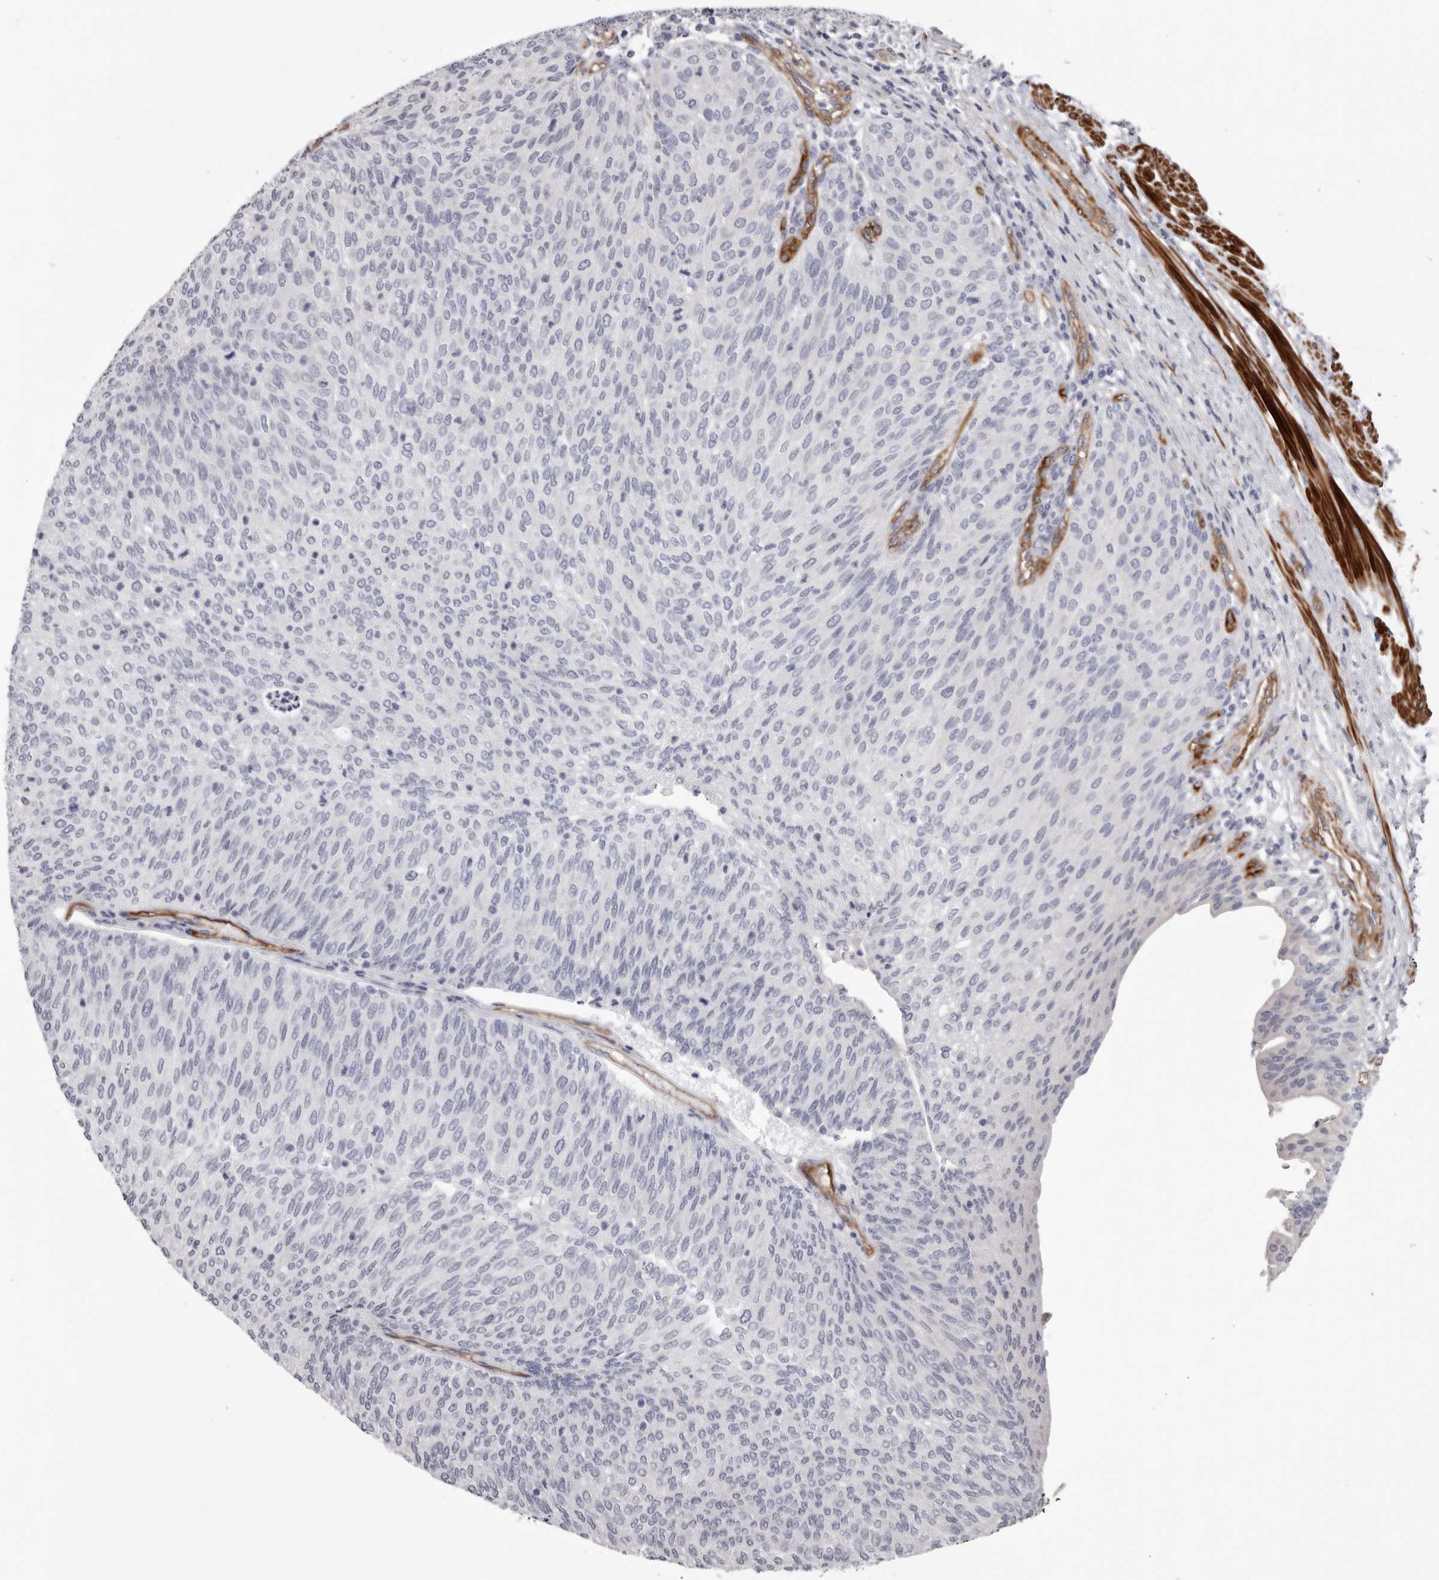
{"staining": {"intensity": "negative", "quantity": "none", "location": "none"}, "tissue": "urothelial cancer", "cell_type": "Tumor cells", "image_type": "cancer", "snomed": [{"axis": "morphology", "description": "Urothelial carcinoma, Low grade"}, {"axis": "topography", "description": "Urinary bladder"}], "caption": "DAB immunohistochemical staining of low-grade urothelial carcinoma demonstrates no significant staining in tumor cells.", "gene": "ADGRL4", "patient": {"sex": "female", "age": 79}}